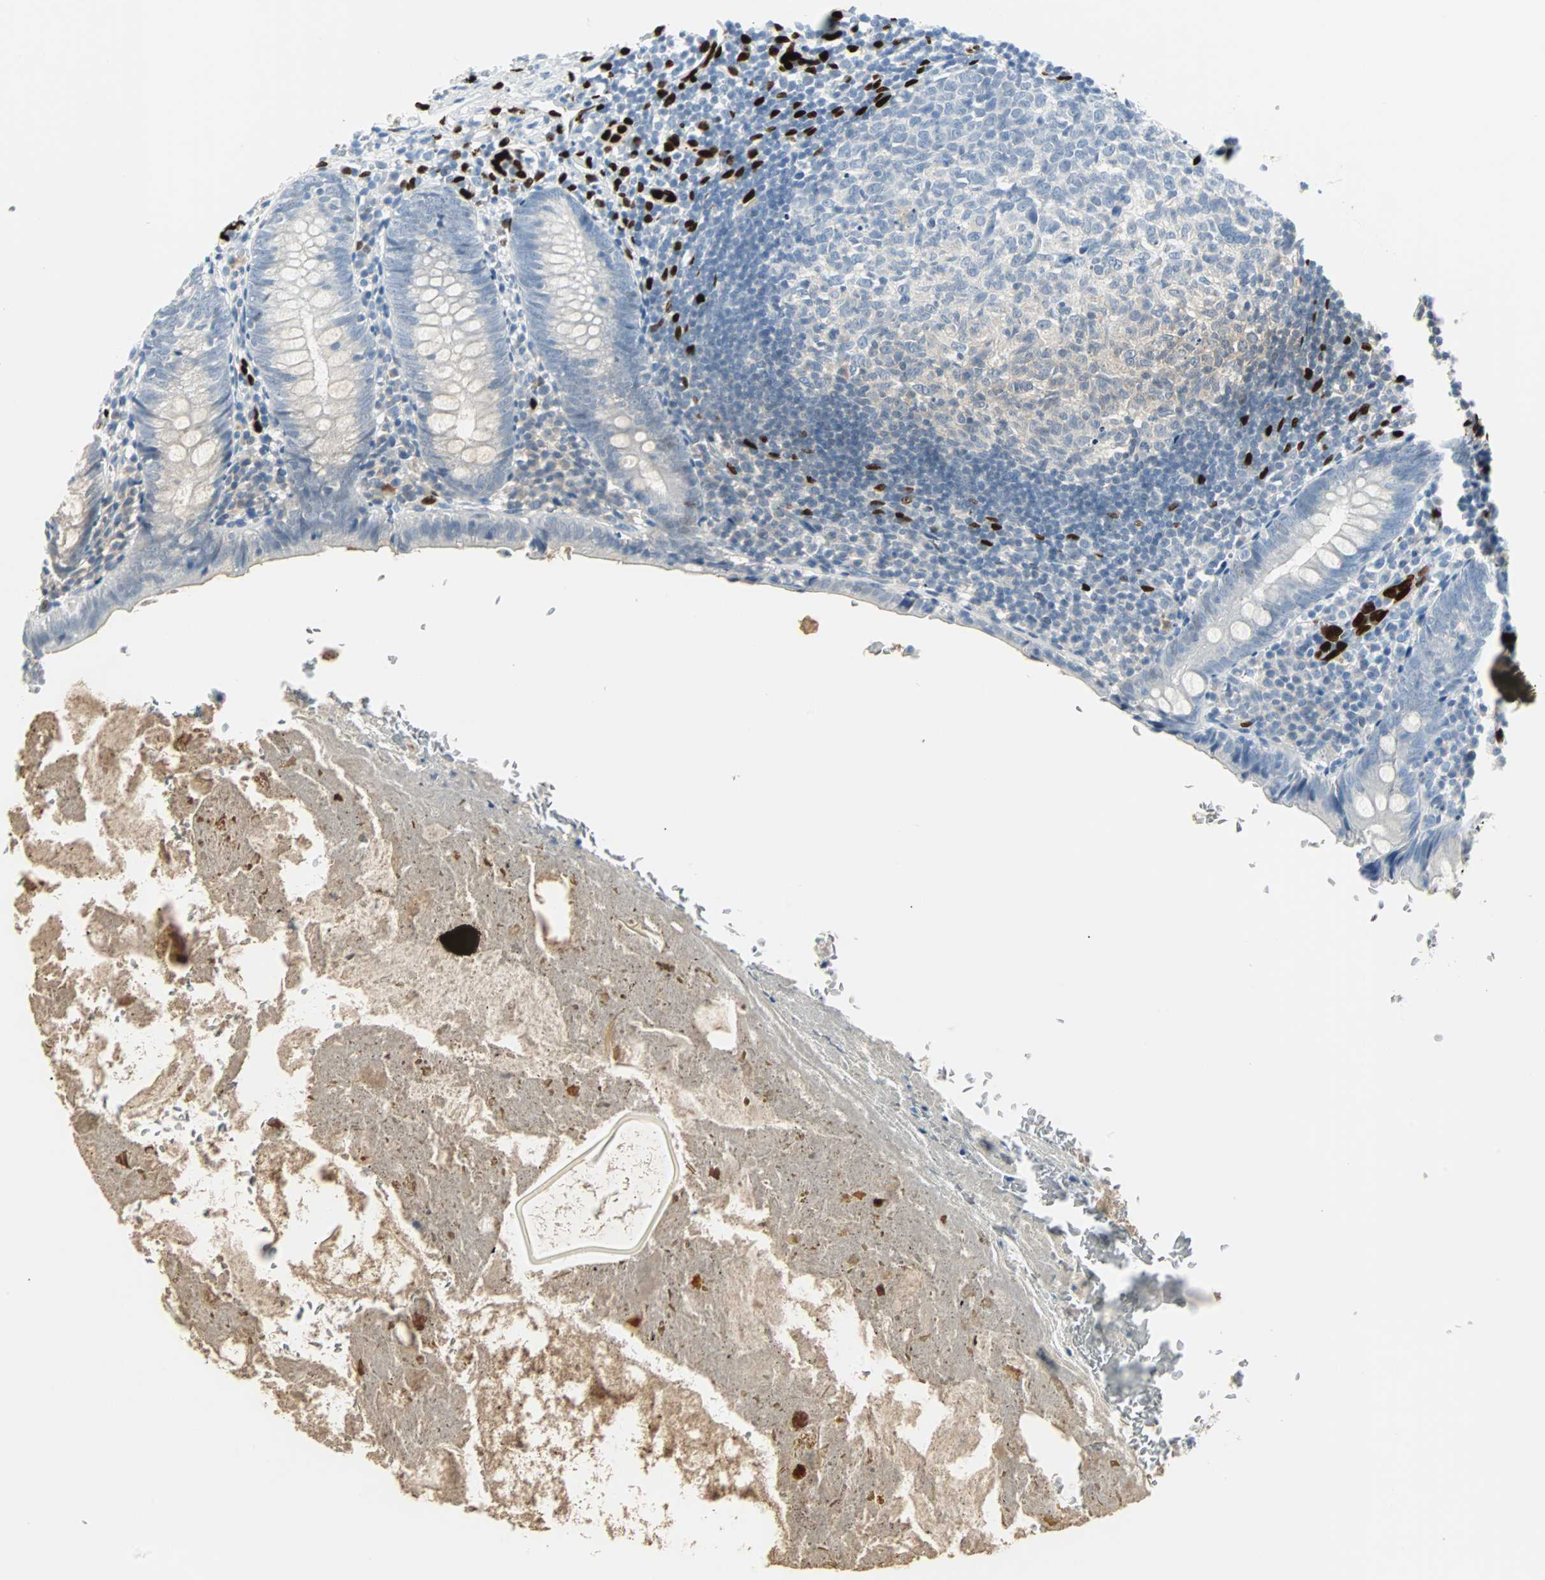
{"staining": {"intensity": "negative", "quantity": "none", "location": "none"}, "tissue": "appendix", "cell_type": "Glandular cells", "image_type": "normal", "snomed": [{"axis": "morphology", "description": "Normal tissue, NOS"}, {"axis": "topography", "description": "Appendix"}], "caption": "IHC micrograph of normal appendix: appendix stained with DAB (3,3'-diaminobenzidine) demonstrates no significant protein expression in glandular cells. (DAB (3,3'-diaminobenzidine) immunohistochemistry, high magnification).", "gene": "IL33", "patient": {"sex": "female", "age": 10}}